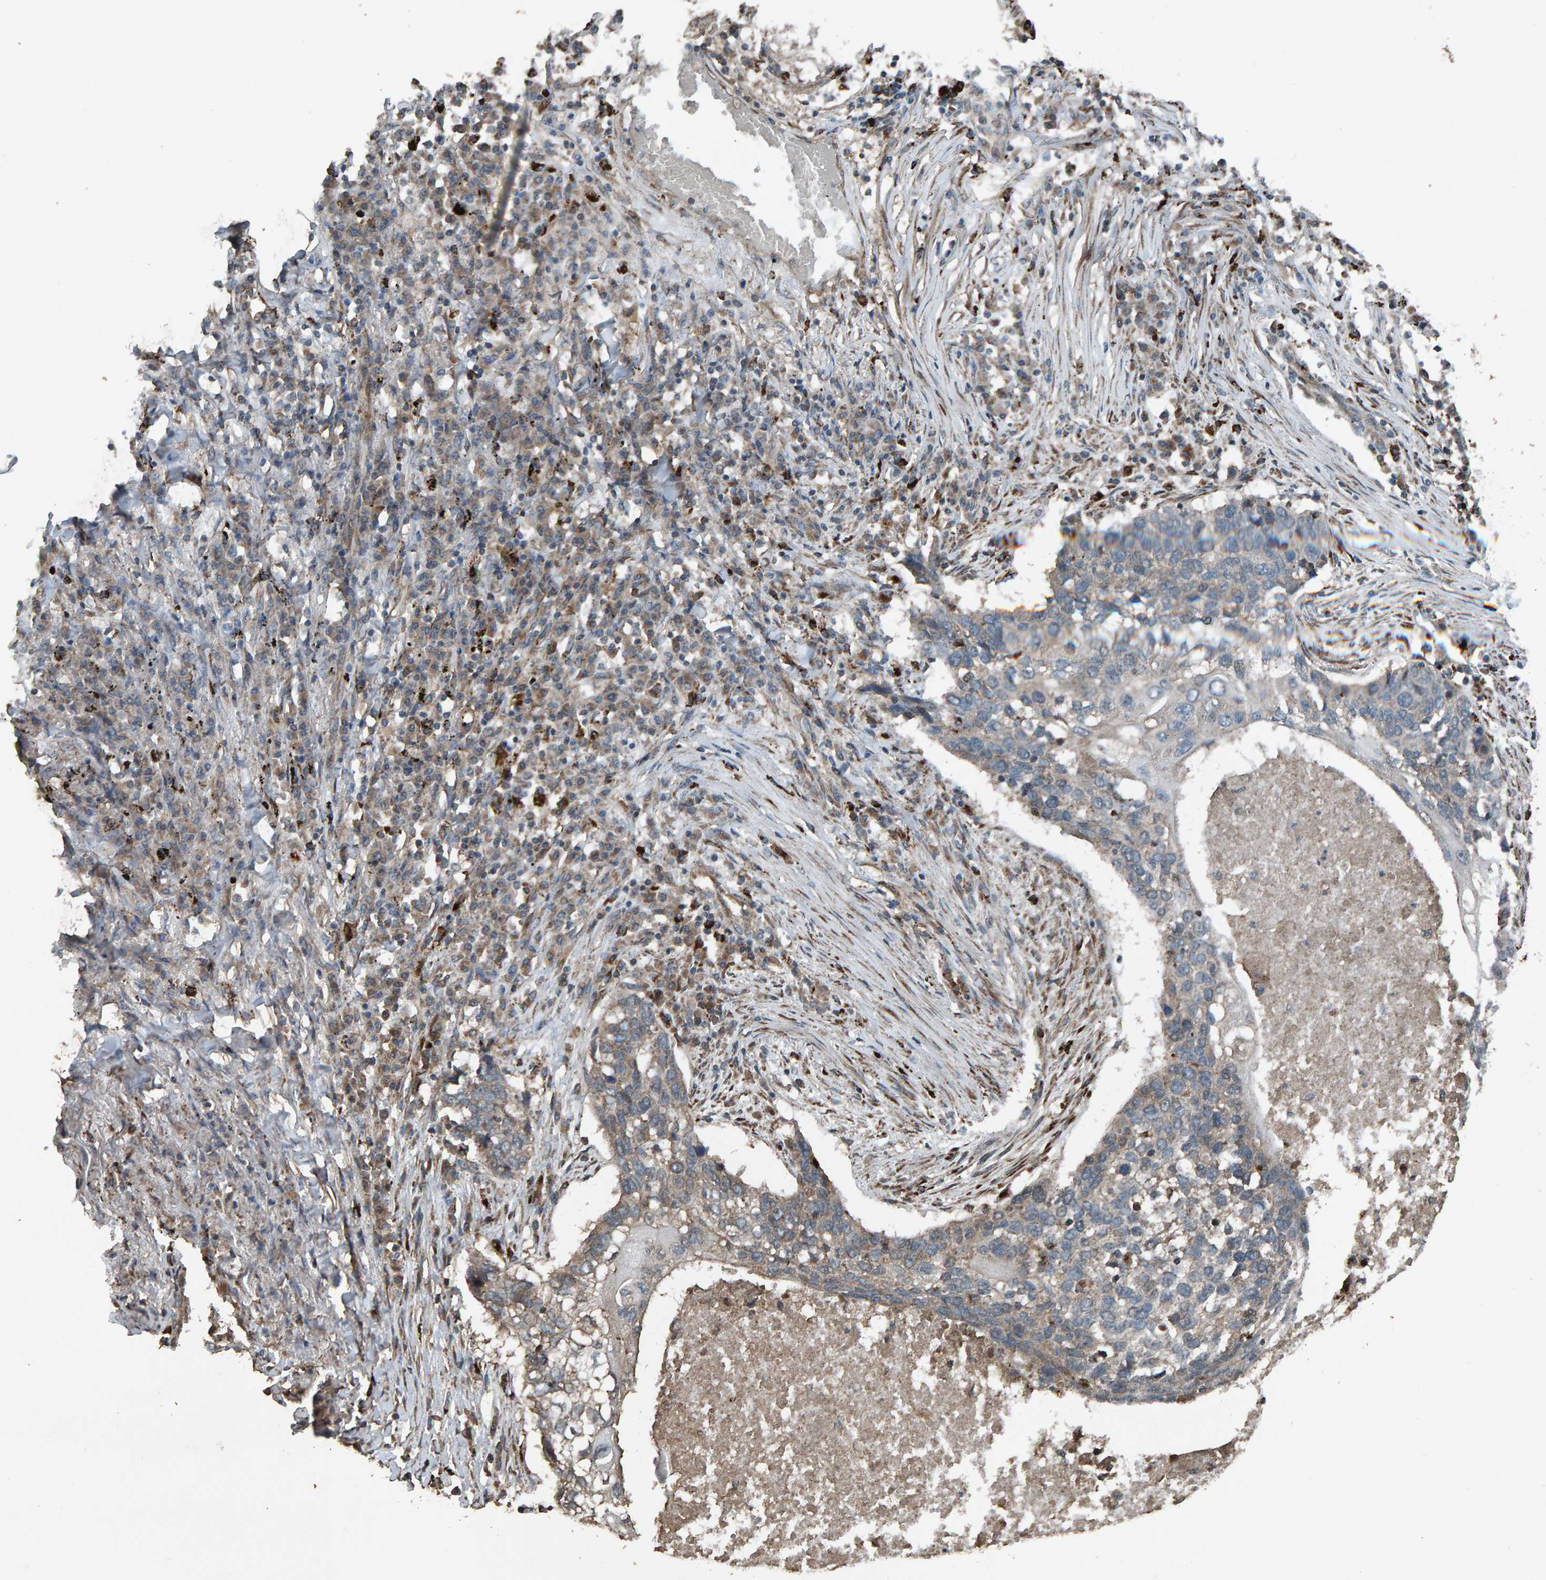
{"staining": {"intensity": "weak", "quantity": ">75%", "location": "cytoplasmic/membranous"}, "tissue": "lung cancer", "cell_type": "Tumor cells", "image_type": "cancer", "snomed": [{"axis": "morphology", "description": "Squamous cell carcinoma, NOS"}, {"axis": "topography", "description": "Lung"}], "caption": "IHC (DAB (3,3'-diaminobenzidine)) staining of human lung squamous cell carcinoma reveals weak cytoplasmic/membranous protein positivity in about >75% of tumor cells.", "gene": "DUS1L", "patient": {"sex": "female", "age": 63}}